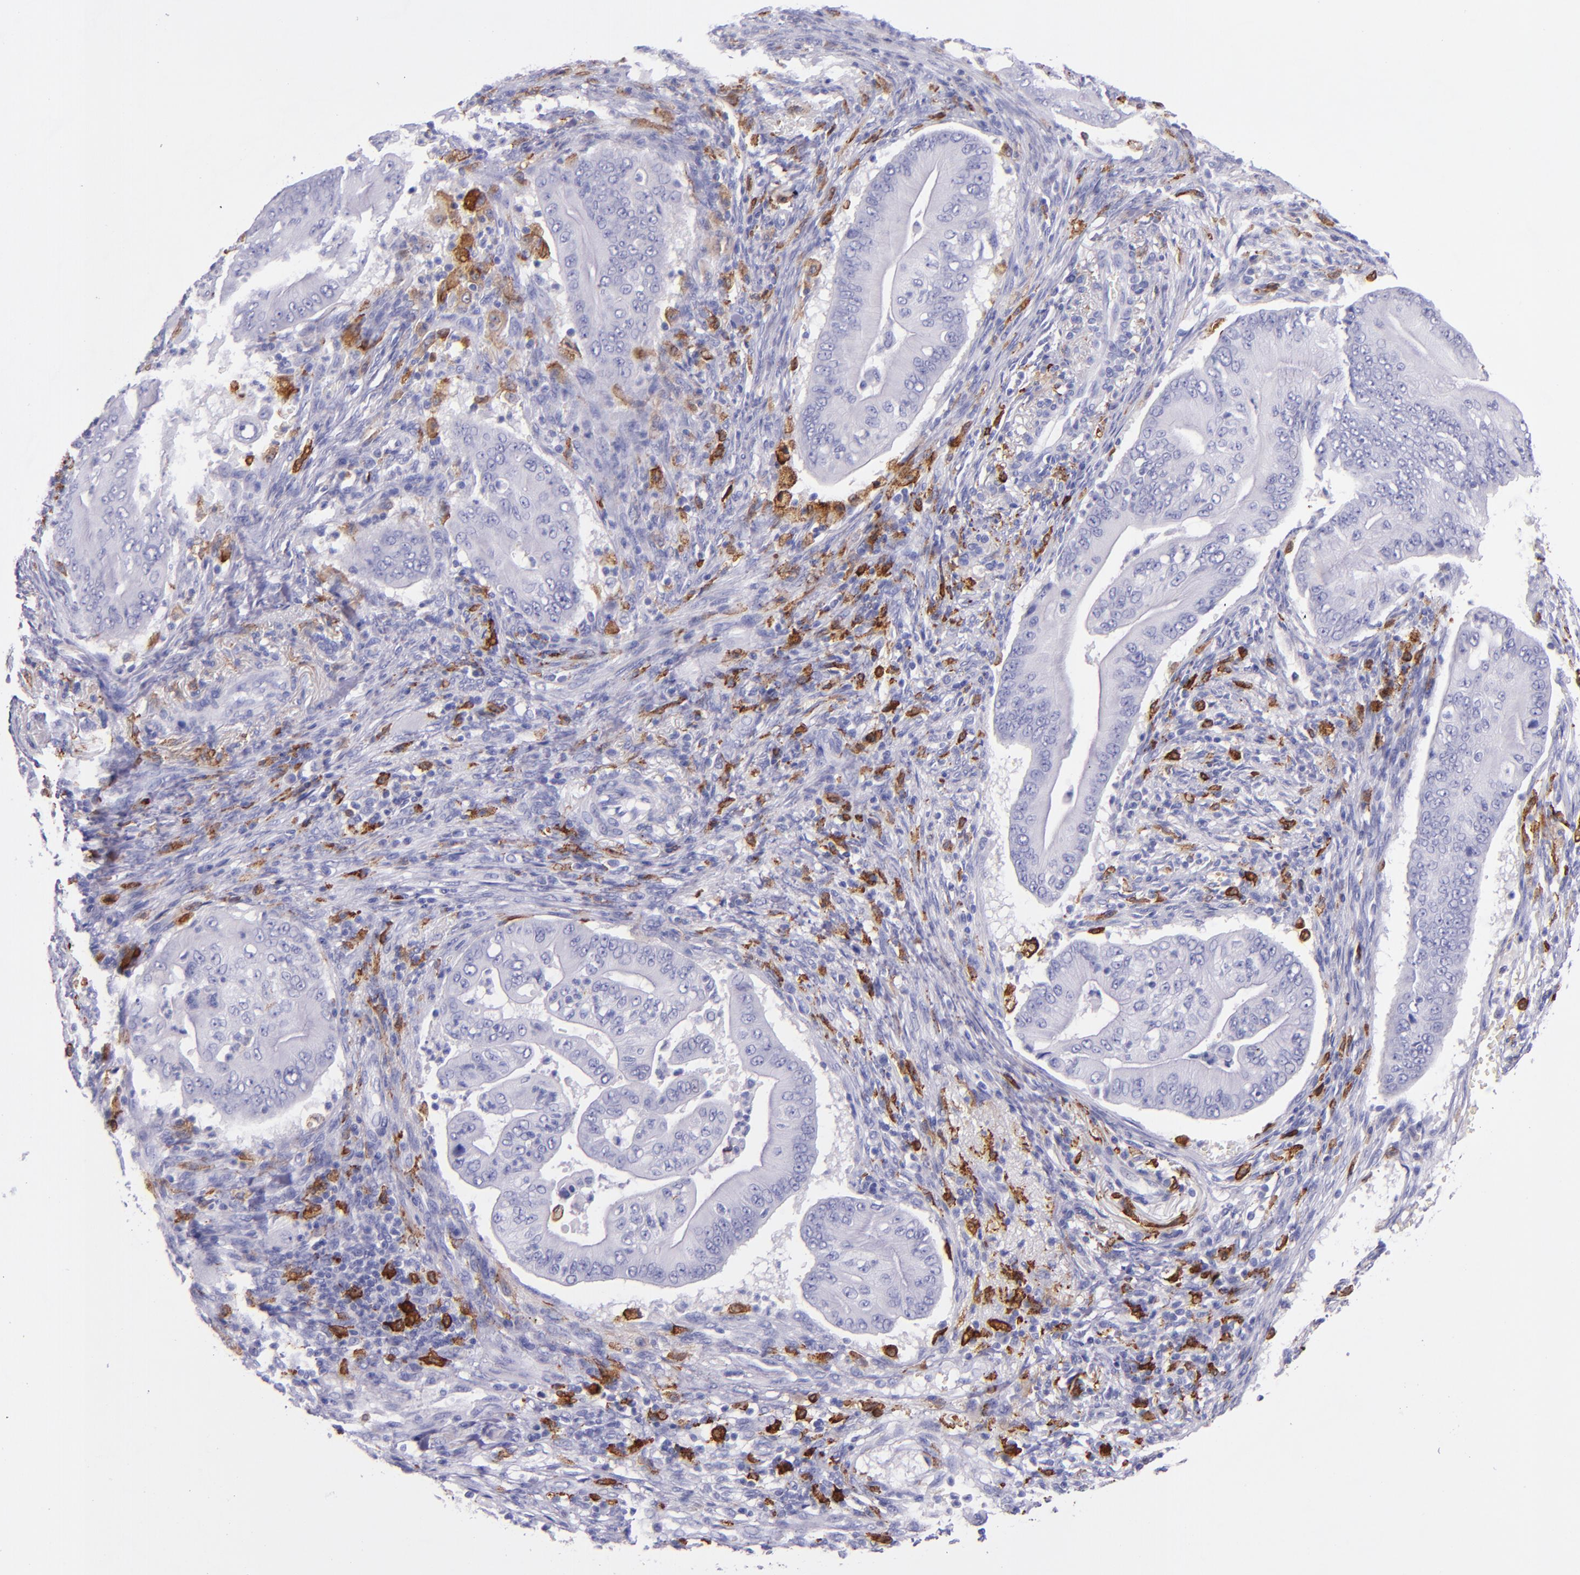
{"staining": {"intensity": "negative", "quantity": "none", "location": "none"}, "tissue": "pancreatic cancer", "cell_type": "Tumor cells", "image_type": "cancer", "snomed": [{"axis": "morphology", "description": "Adenocarcinoma, NOS"}, {"axis": "topography", "description": "Pancreas"}], "caption": "The histopathology image exhibits no significant expression in tumor cells of pancreatic cancer (adenocarcinoma).", "gene": "CD163", "patient": {"sex": "male", "age": 62}}